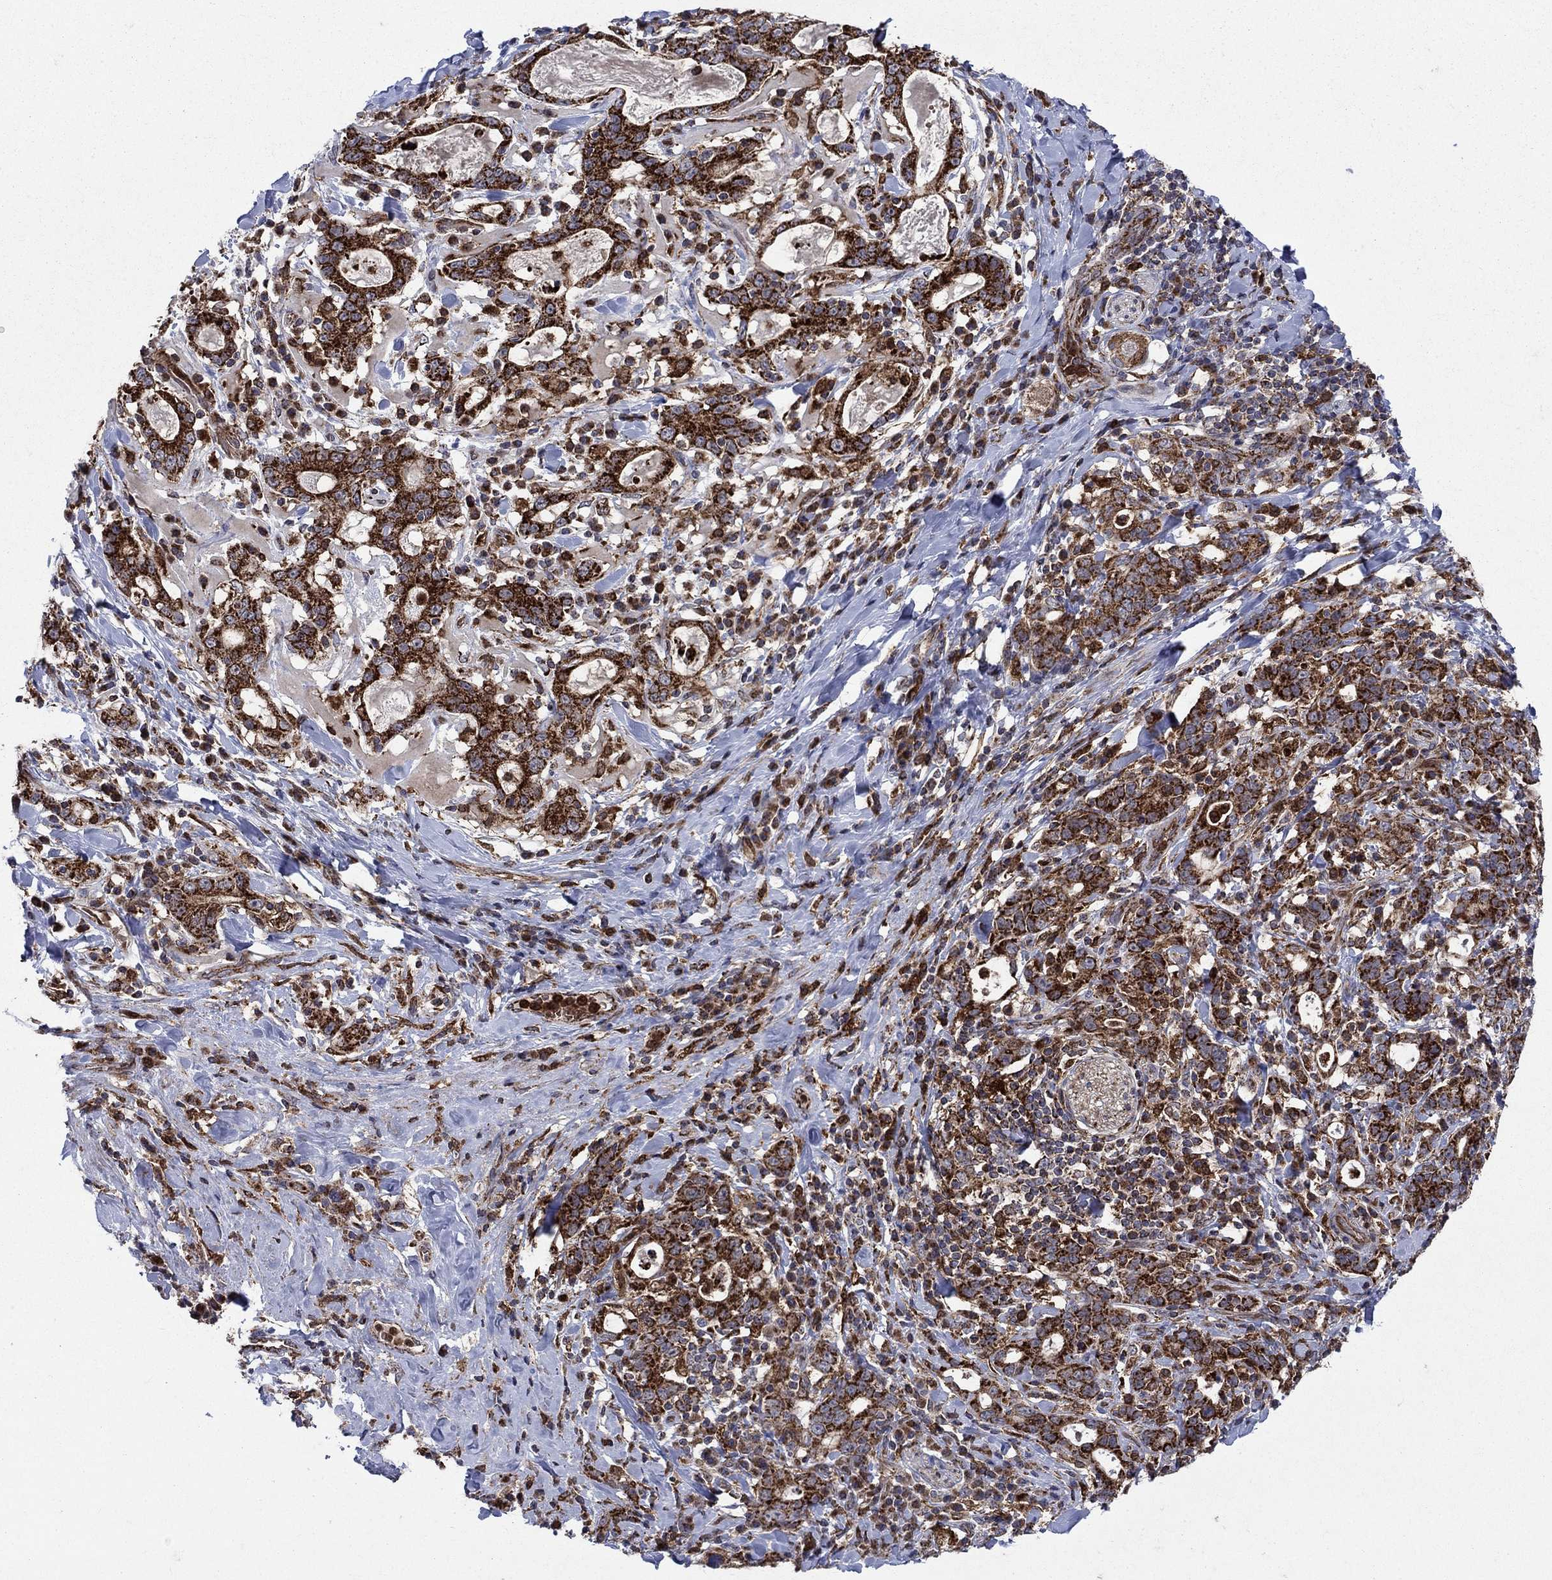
{"staining": {"intensity": "strong", "quantity": ">75%", "location": "cytoplasmic/membranous"}, "tissue": "stomach cancer", "cell_type": "Tumor cells", "image_type": "cancer", "snomed": [{"axis": "morphology", "description": "Adenocarcinoma, NOS"}, {"axis": "topography", "description": "Stomach"}], "caption": "Immunohistochemical staining of human stomach cancer (adenocarcinoma) exhibits strong cytoplasmic/membranous protein positivity in approximately >75% of tumor cells. (DAB (3,3'-diaminobenzidine) IHC, brown staining for protein, blue staining for nuclei).", "gene": "RNF19B", "patient": {"sex": "male", "age": 79}}